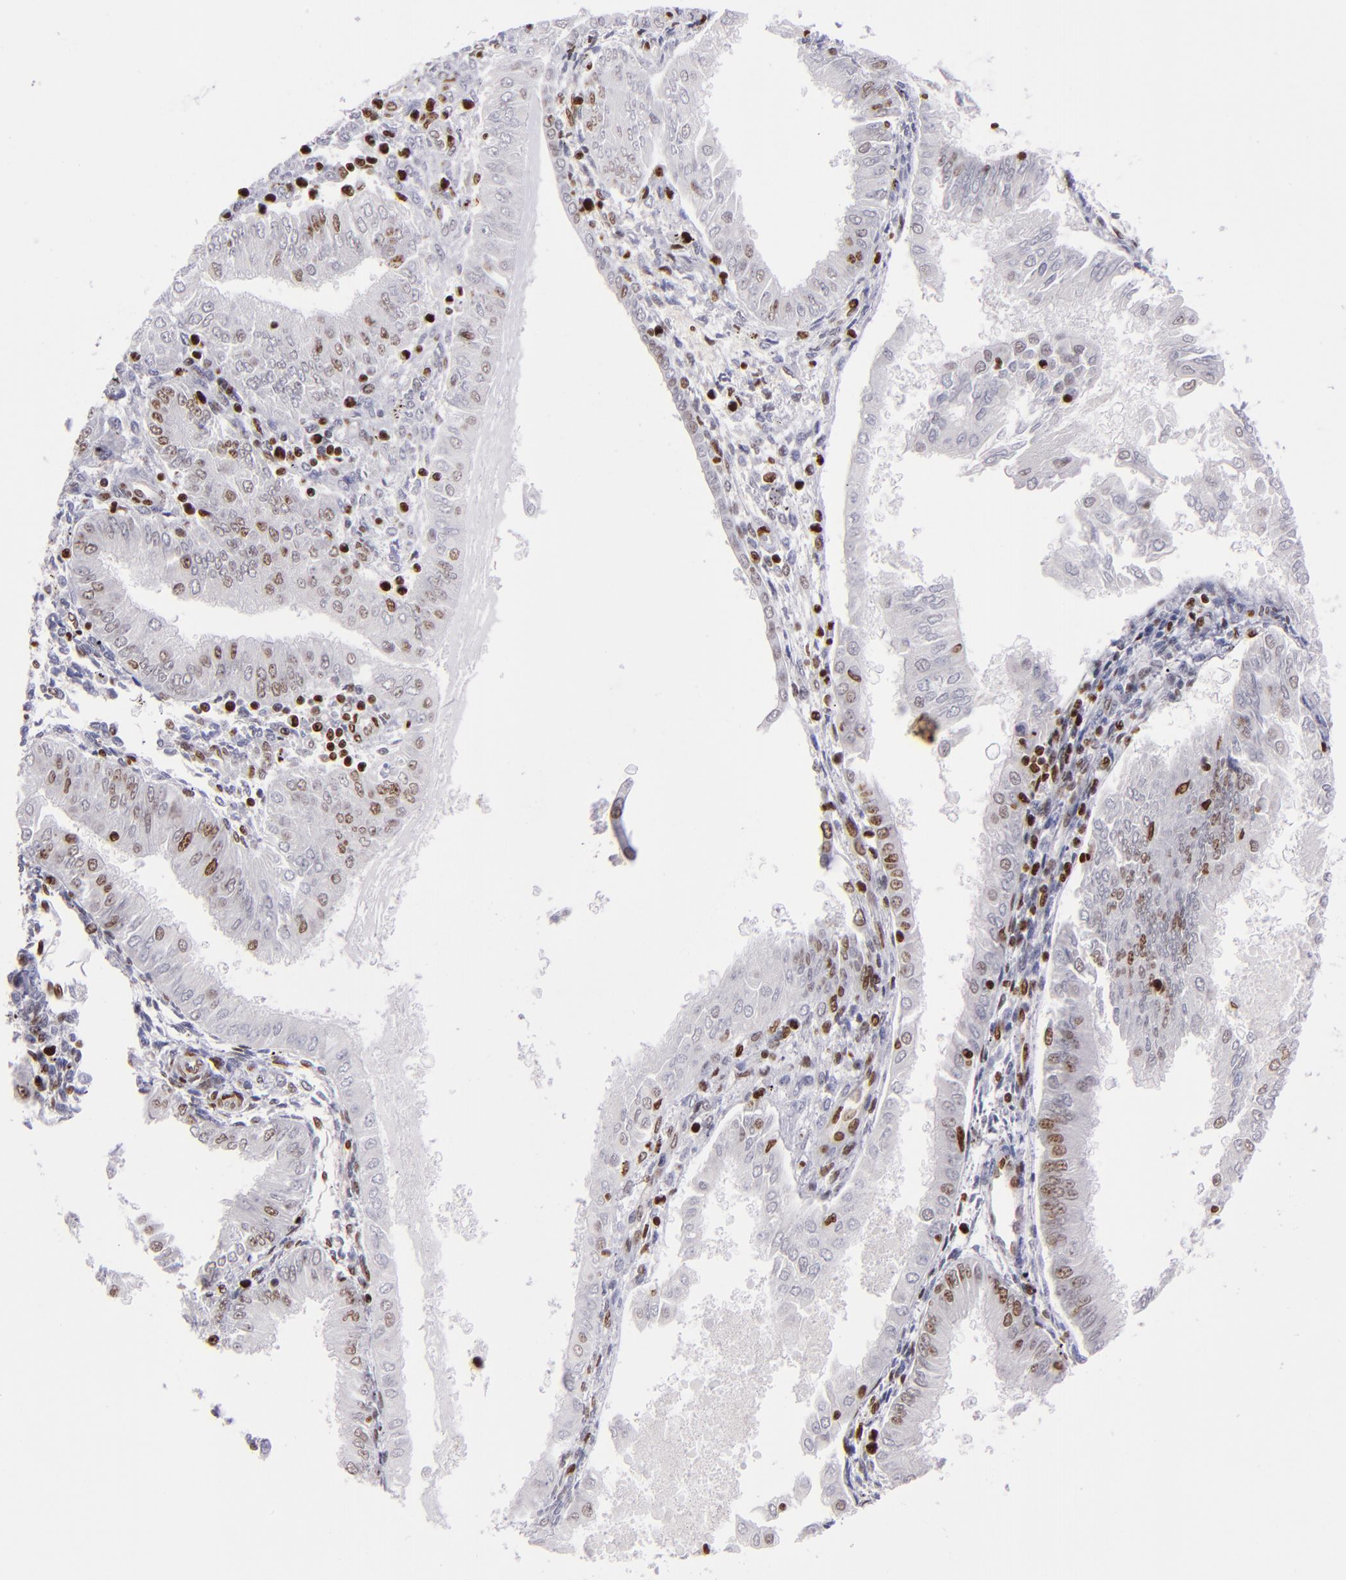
{"staining": {"intensity": "moderate", "quantity": "25%-75%", "location": "nuclear"}, "tissue": "endometrial cancer", "cell_type": "Tumor cells", "image_type": "cancer", "snomed": [{"axis": "morphology", "description": "Adenocarcinoma, NOS"}, {"axis": "topography", "description": "Endometrium"}], "caption": "Human endometrial adenocarcinoma stained with a protein marker shows moderate staining in tumor cells.", "gene": "CDKL5", "patient": {"sex": "female", "age": 53}}